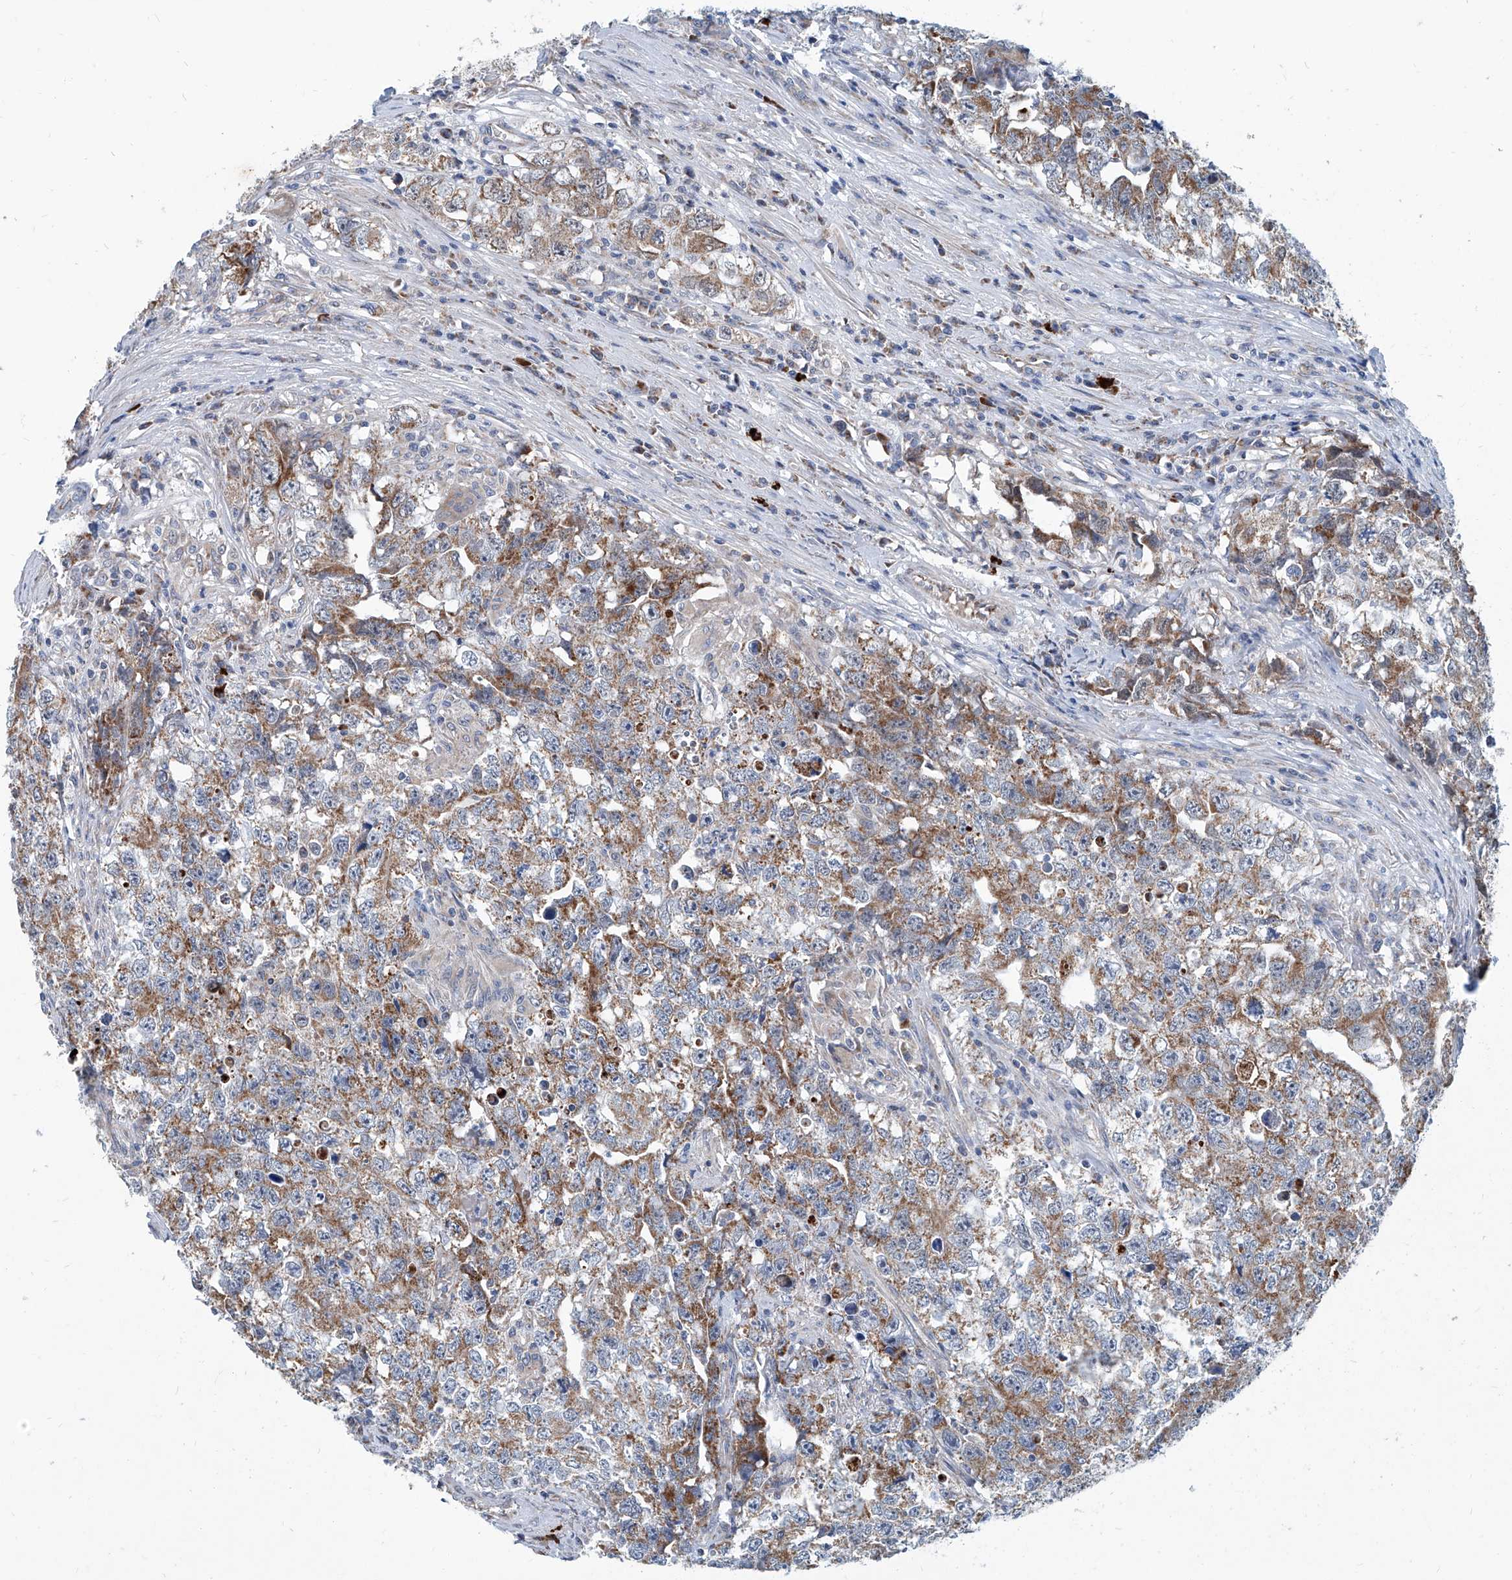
{"staining": {"intensity": "moderate", "quantity": "25%-75%", "location": "cytoplasmic/membranous"}, "tissue": "testis cancer", "cell_type": "Tumor cells", "image_type": "cancer", "snomed": [{"axis": "morphology", "description": "Seminoma, NOS"}, {"axis": "morphology", "description": "Carcinoma, Embryonal, NOS"}, {"axis": "topography", "description": "Testis"}], "caption": "This image reveals IHC staining of human testis embryonal carcinoma, with medium moderate cytoplasmic/membranous expression in about 25%-75% of tumor cells.", "gene": "USP48", "patient": {"sex": "male", "age": 43}}